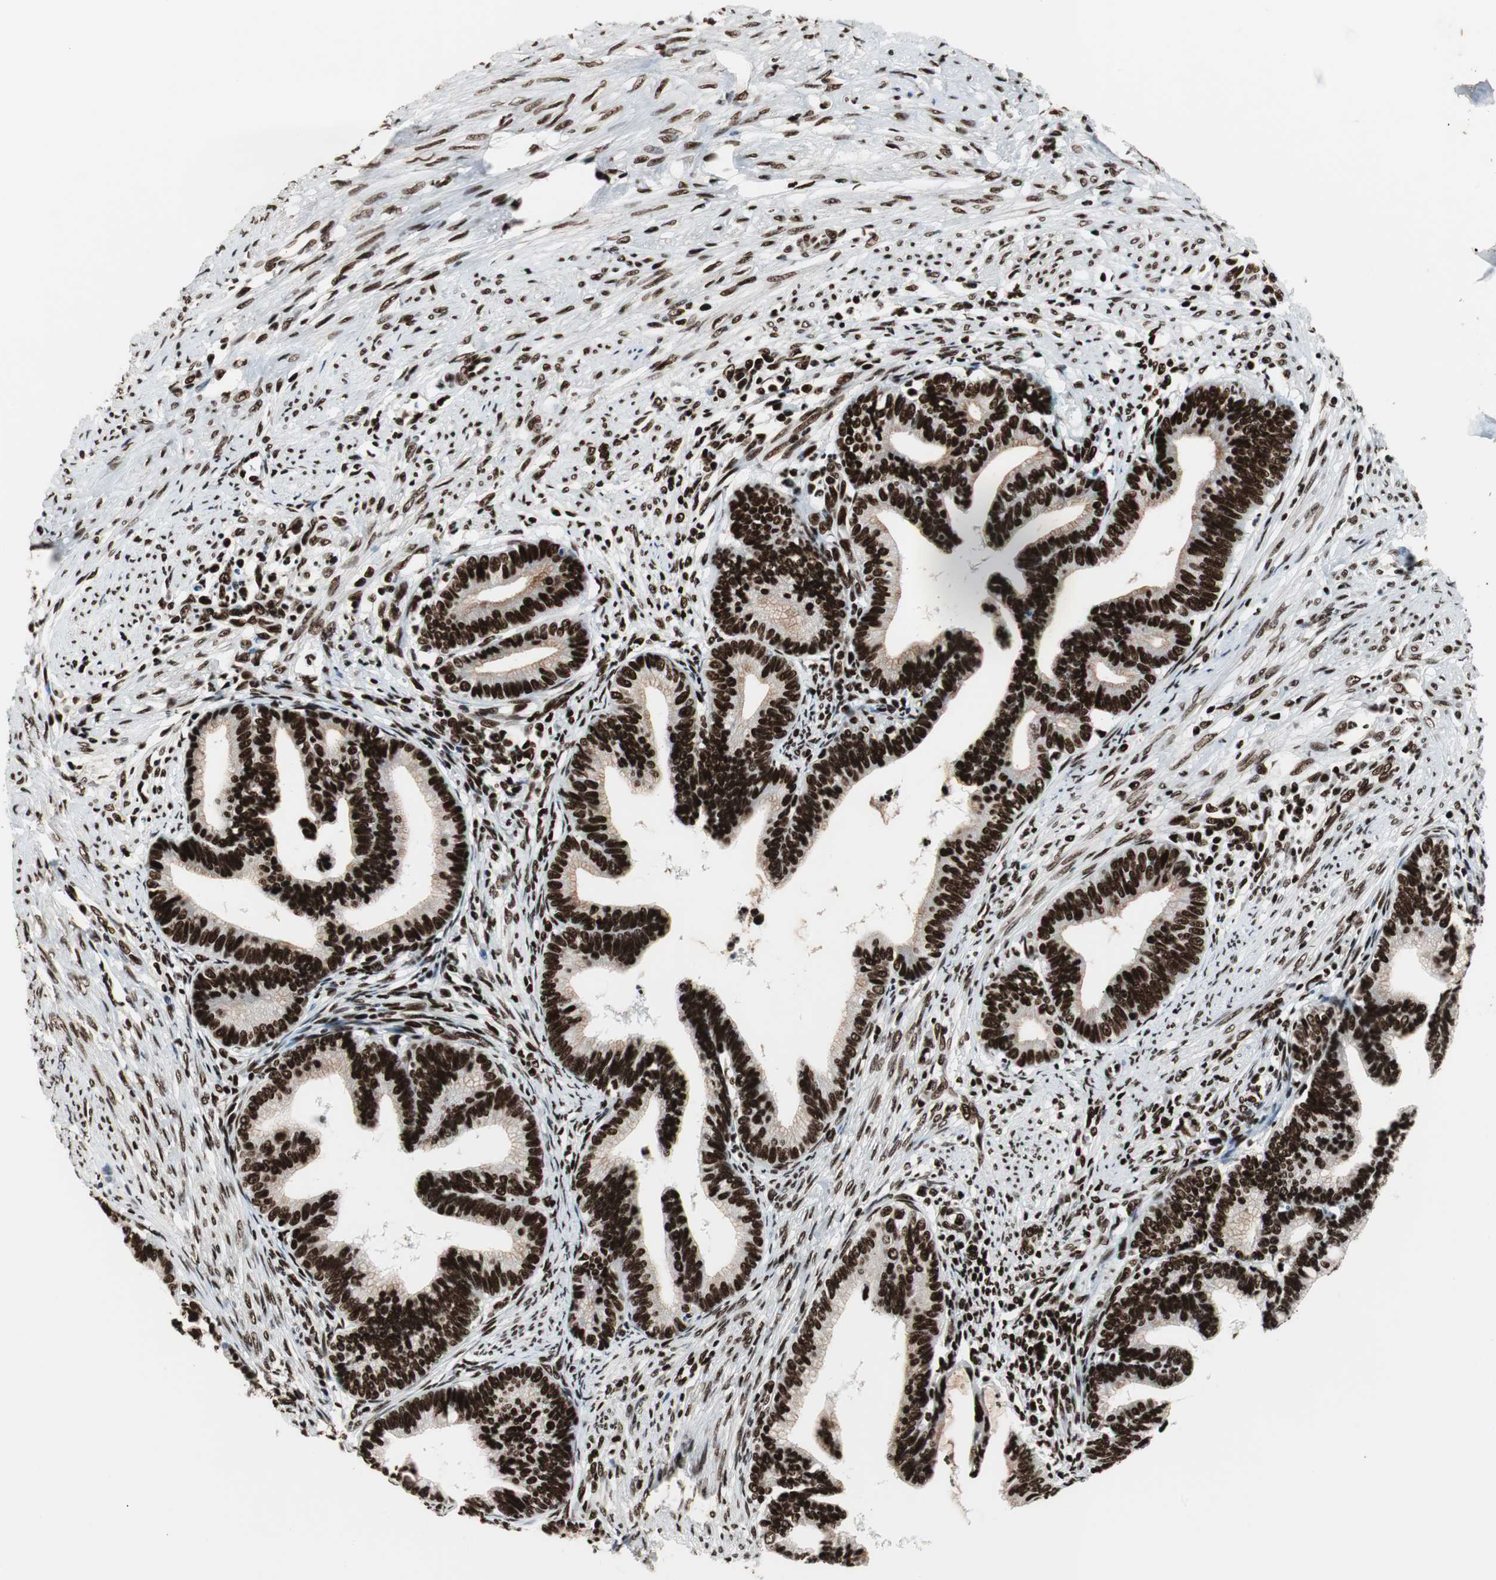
{"staining": {"intensity": "strong", "quantity": ">75%", "location": "nuclear"}, "tissue": "cervical cancer", "cell_type": "Tumor cells", "image_type": "cancer", "snomed": [{"axis": "morphology", "description": "Adenocarcinoma, NOS"}, {"axis": "topography", "description": "Cervix"}], "caption": "Immunohistochemical staining of human adenocarcinoma (cervical) displays strong nuclear protein expression in approximately >75% of tumor cells. Using DAB (brown) and hematoxylin (blue) stains, captured at high magnification using brightfield microscopy.", "gene": "MTA2", "patient": {"sex": "female", "age": 36}}